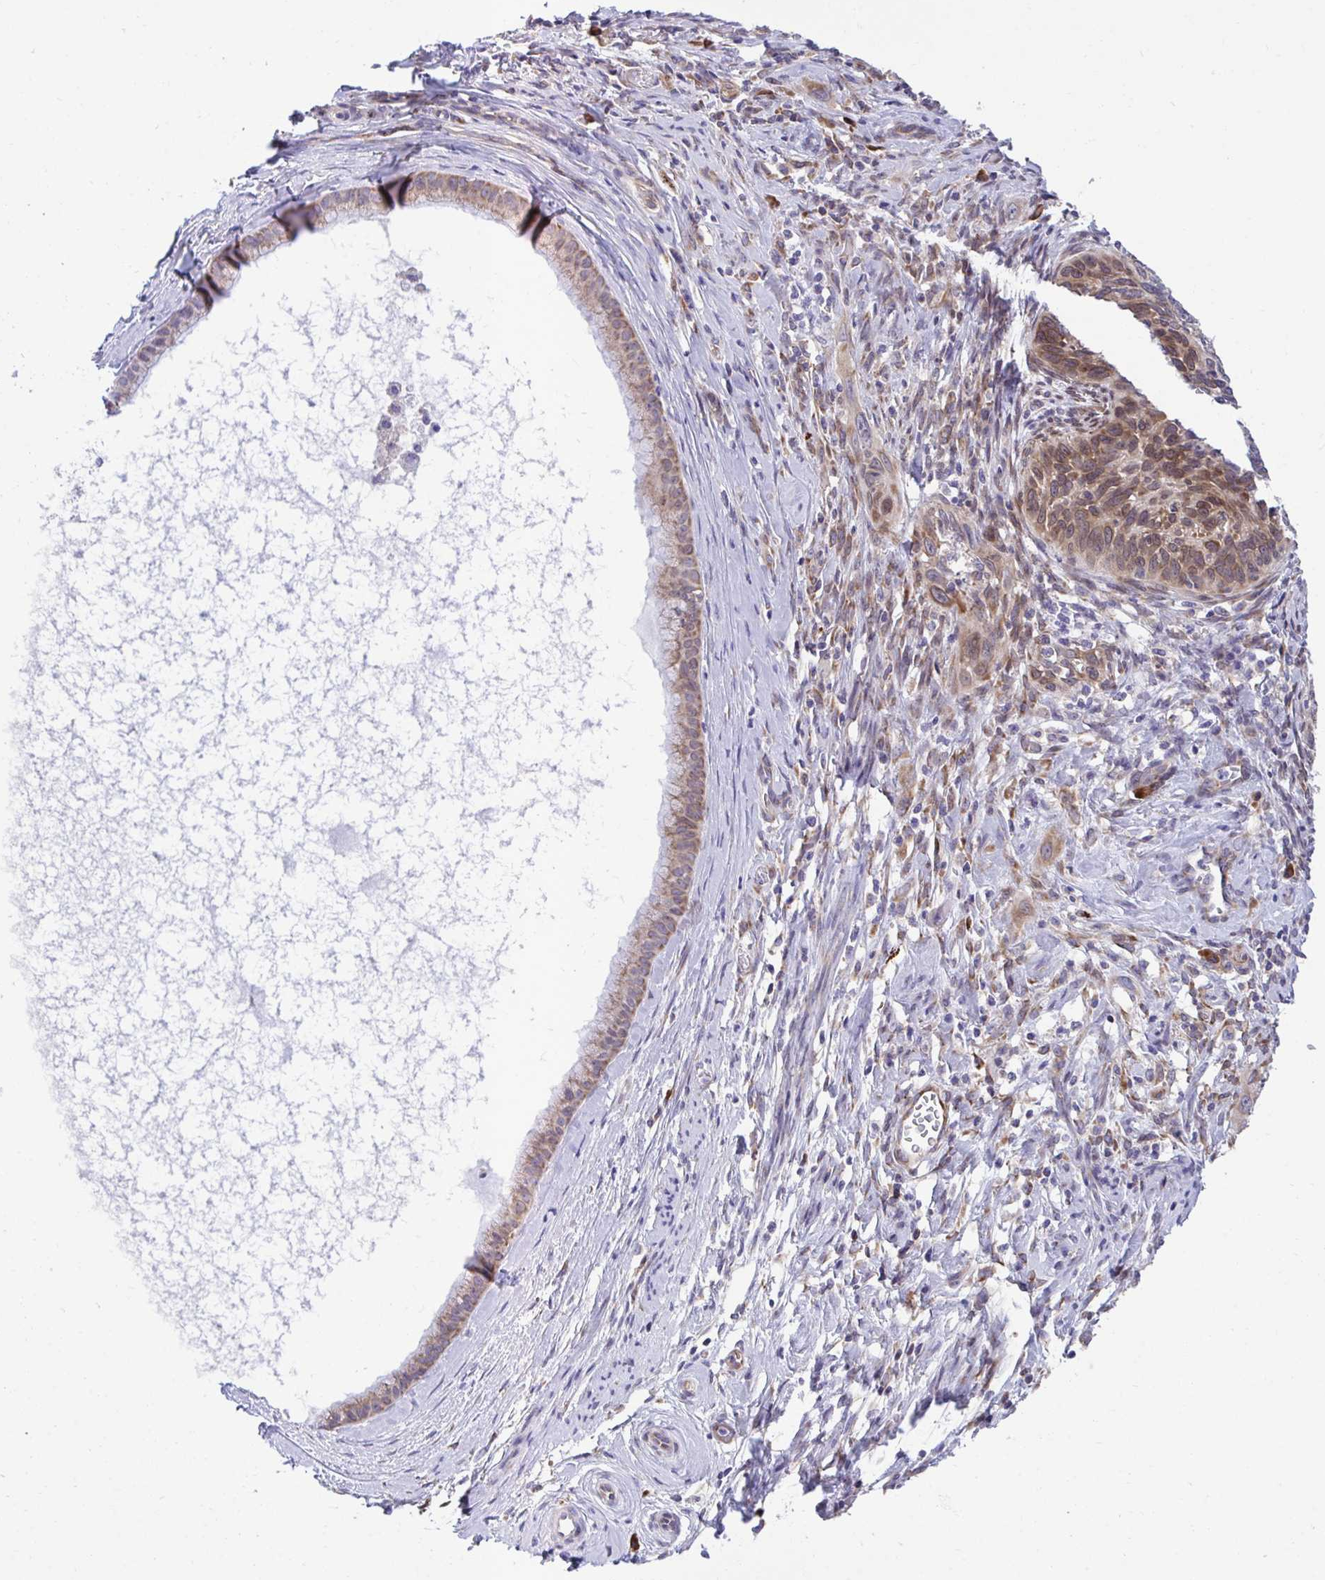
{"staining": {"intensity": "moderate", "quantity": ">75%", "location": "cytoplasmic/membranous"}, "tissue": "cervical cancer", "cell_type": "Tumor cells", "image_type": "cancer", "snomed": [{"axis": "morphology", "description": "Squamous cell carcinoma, NOS"}, {"axis": "topography", "description": "Cervix"}], "caption": "Protein analysis of squamous cell carcinoma (cervical) tissue reveals moderate cytoplasmic/membranous positivity in approximately >75% of tumor cells. (DAB (3,3'-diaminobenzidine) = brown stain, brightfield microscopy at high magnification).", "gene": "RPS15", "patient": {"sex": "female", "age": 51}}